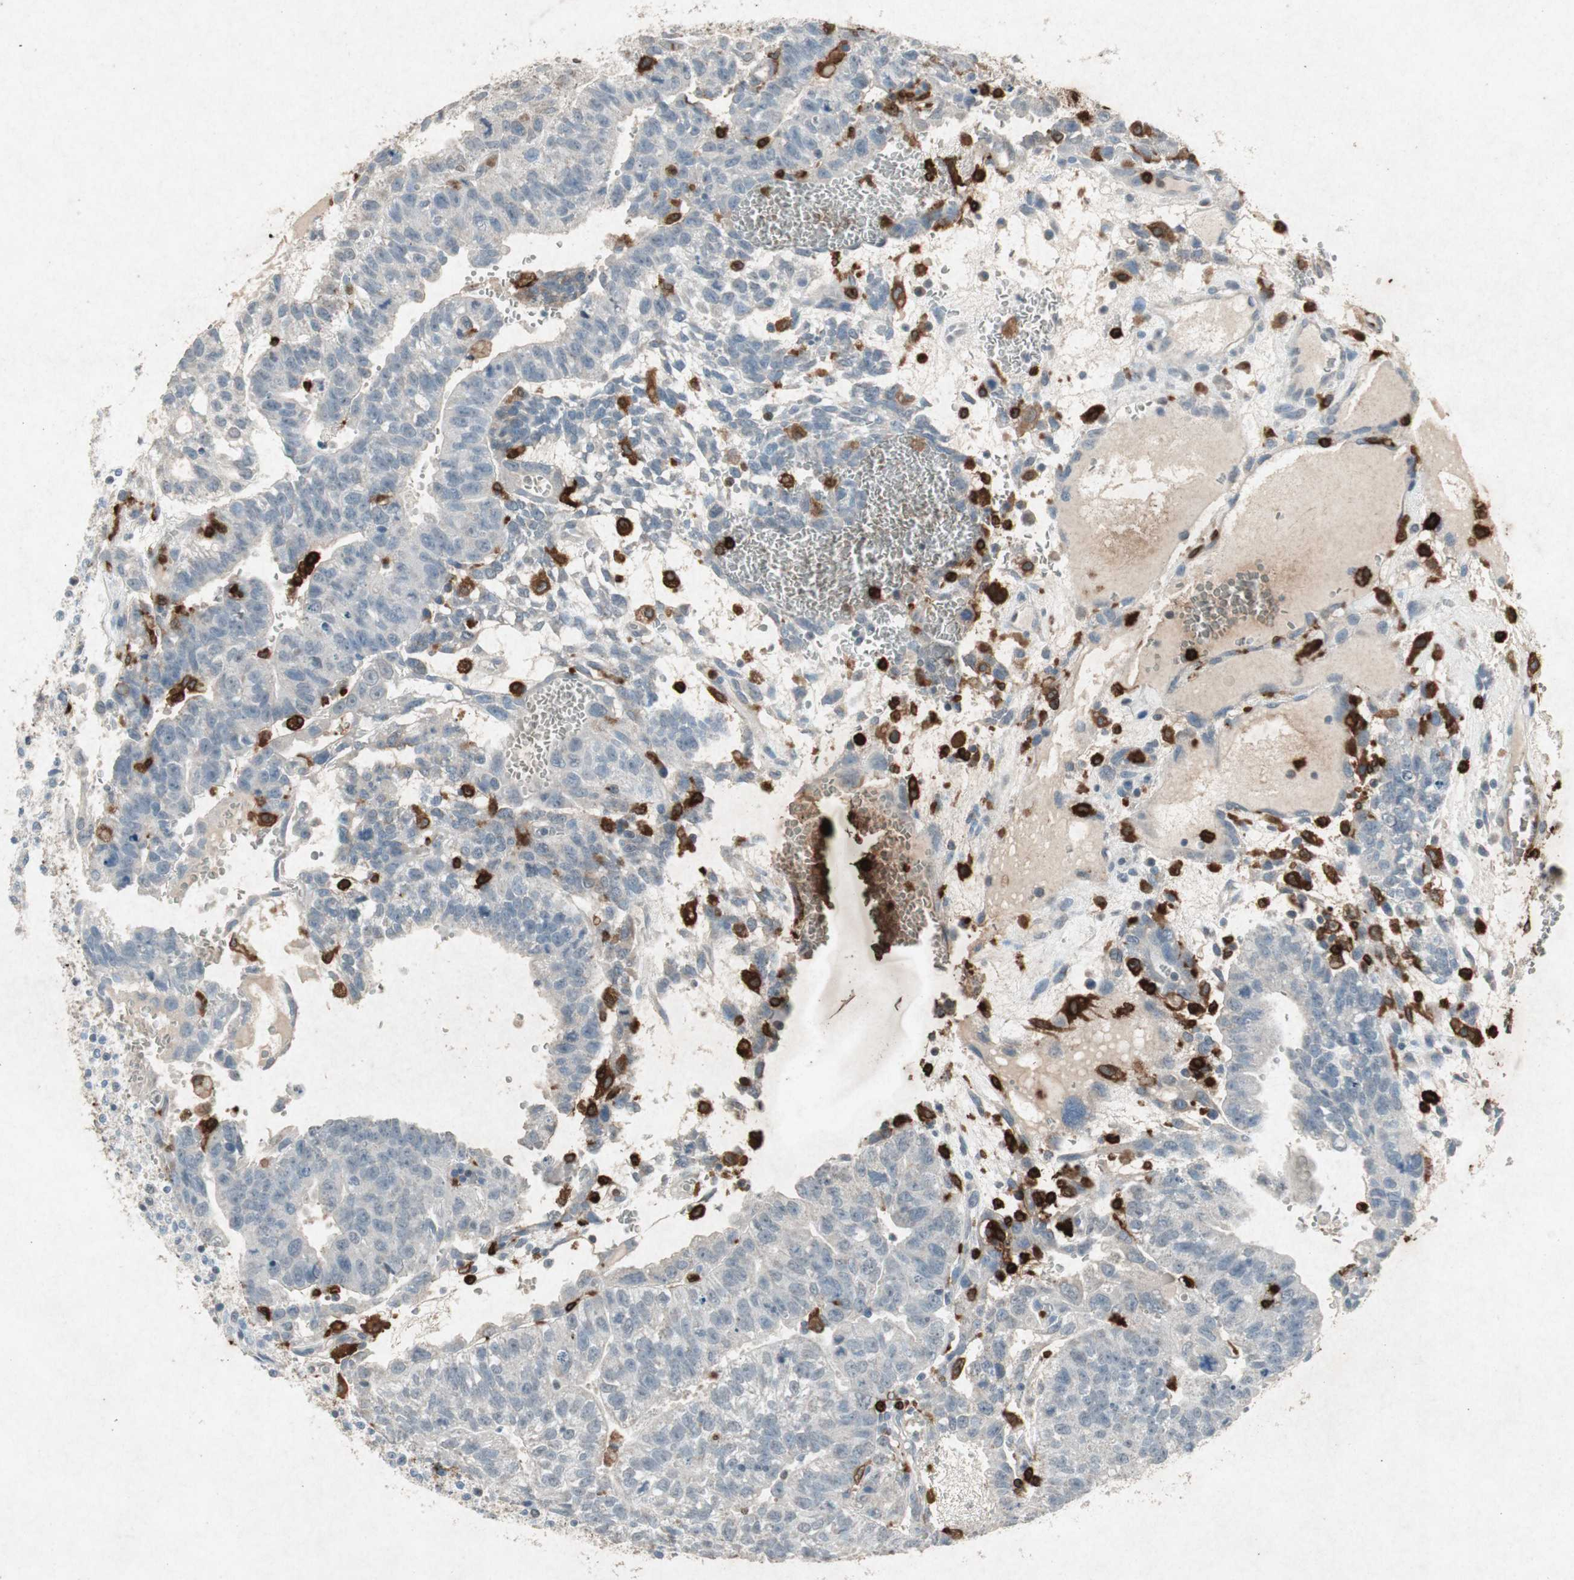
{"staining": {"intensity": "negative", "quantity": "none", "location": "none"}, "tissue": "testis cancer", "cell_type": "Tumor cells", "image_type": "cancer", "snomed": [{"axis": "morphology", "description": "Seminoma, NOS"}, {"axis": "morphology", "description": "Carcinoma, Embryonal, NOS"}, {"axis": "topography", "description": "Testis"}], "caption": "The image demonstrates no significant positivity in tumor cells of testis cancer.", "gene": "TYROBP", "patient": {"sex": "male", "age": 52}}